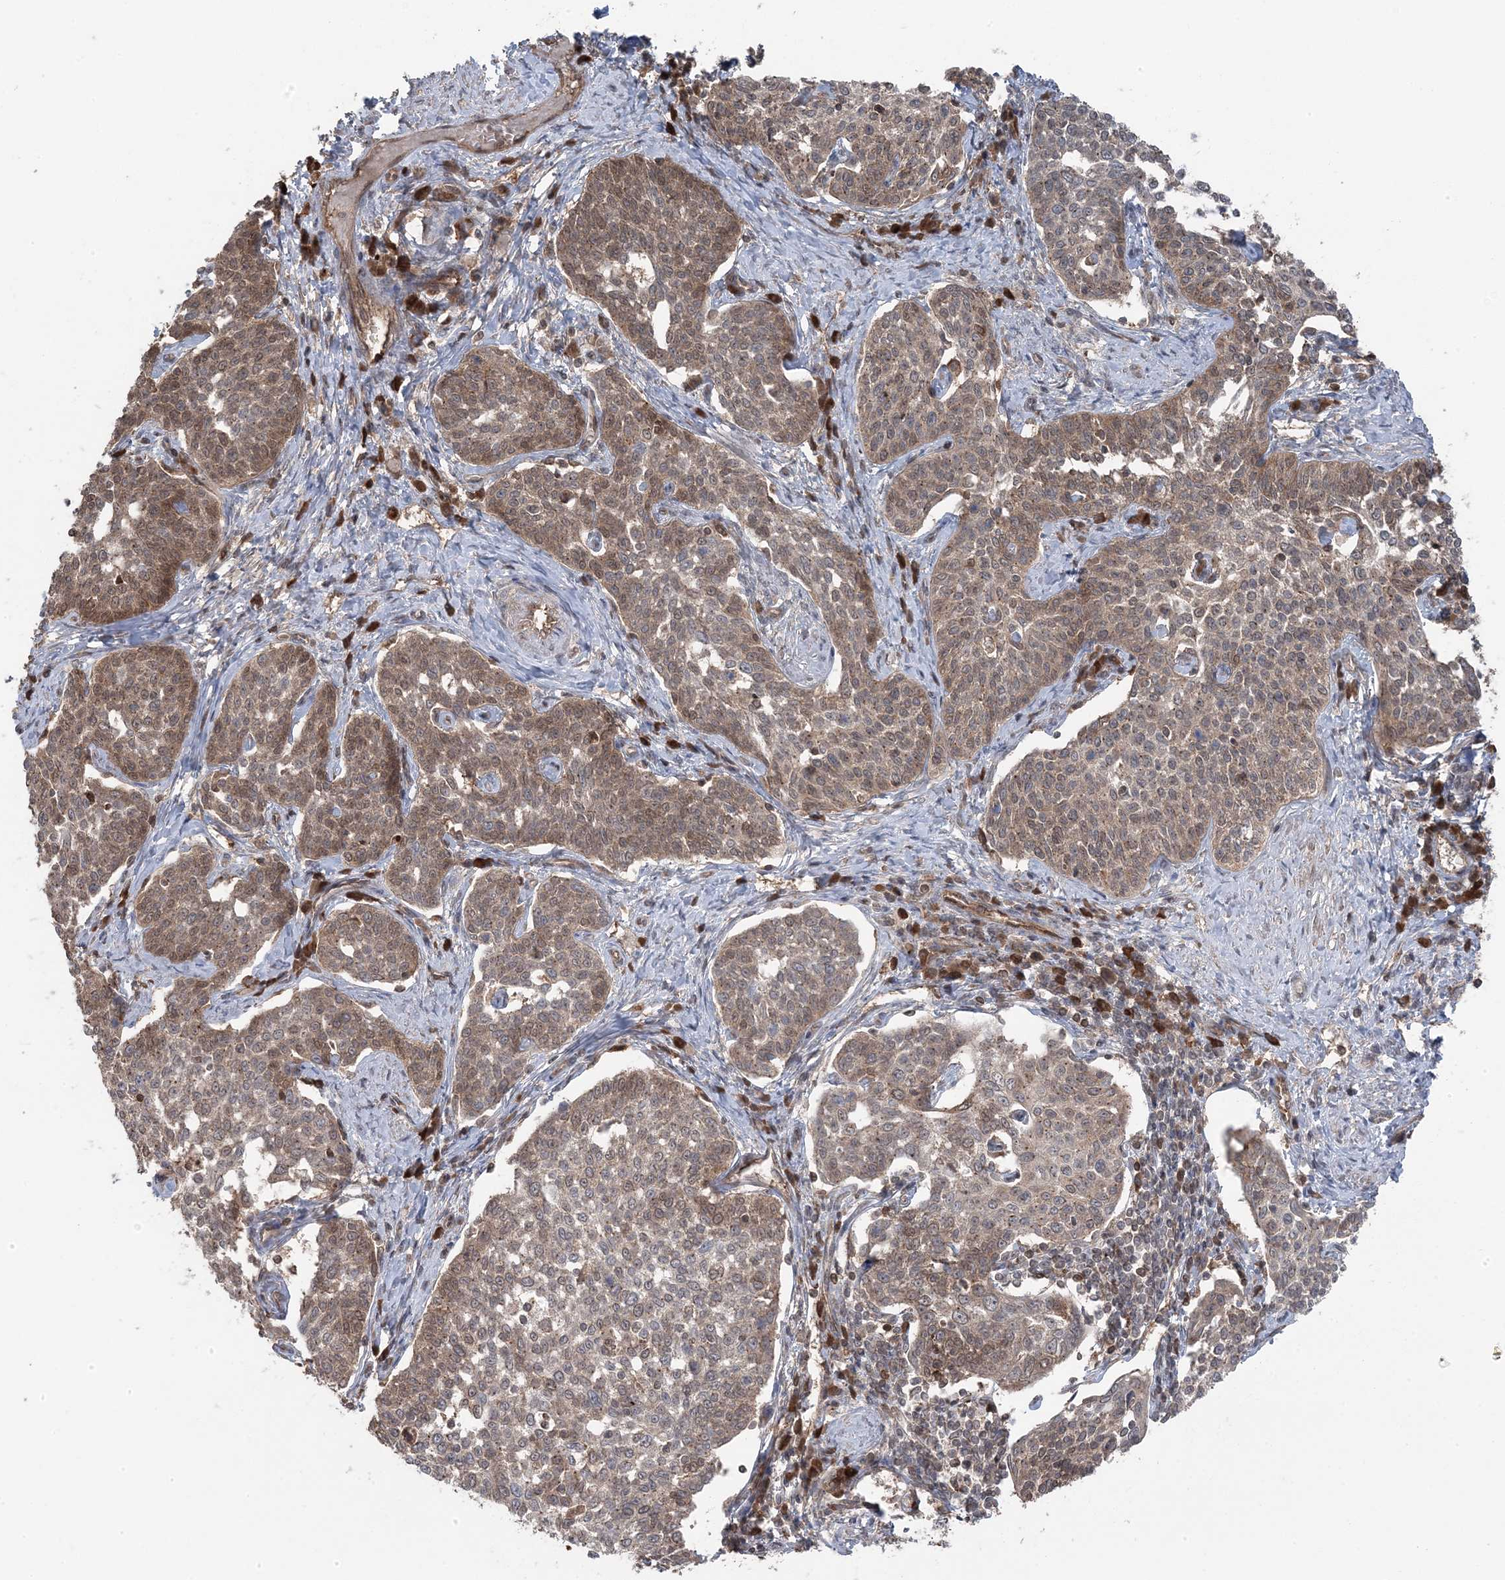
{"staining": {"intensity": "weak", "quantity": "25%-75%", "location": "cytoplasmic/membranous"}, "tissue": "cervical cancer", "cell_type": "Tumor cells", "image_type": "cancer", "snomed": [{"axis": "morphology", "description": "Squamous cell carcinoma, NOS"}, {"axis": "topography", "description": "Cervix"}], "caption": "Weak cytoplasmic/membranous expression is present in approximately 25%-75% of tumor cells in squamous cell carcinoma (cervical). Using DAB (brown) and hematoxylin (blue) stains, captured at high magnification using brightfield microscopy.", "gene": "MAPK1IP1L", "patient": {"sex": "female", "age": 34}}